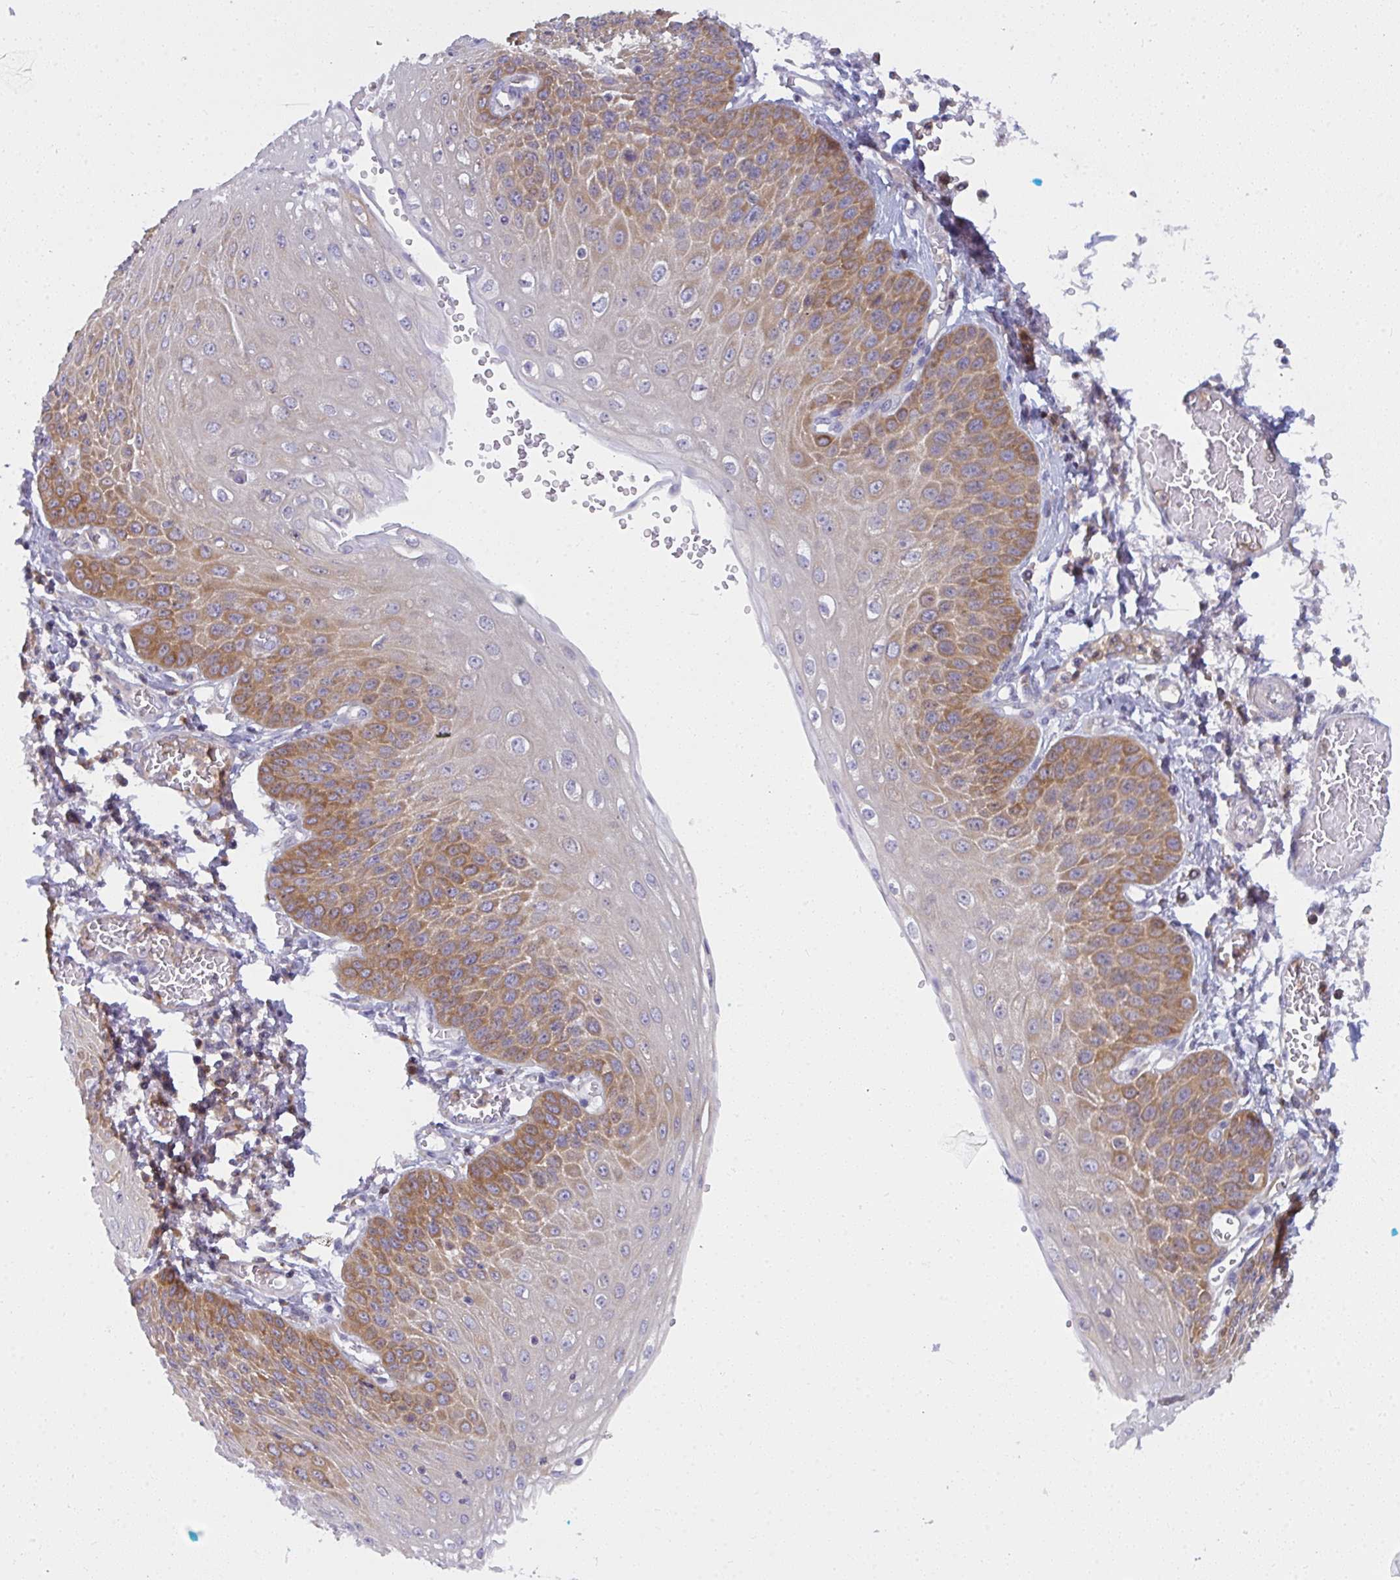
{"staining": {"intensity": "moderate", "quantity": "25%-75%", "location": "cytoplasmic/membranous"}, "tissue": "esophagus", "cell_type": "Squamous epithelial cells", "image_type": "normal", "snomed": [{"axis": "morphology", "description": "Normal tissue, NOS"}, {"axis": "morphology", "description": "Adenocarcinoma, NOS"}, {"axis": "topography", "description": "Esophagus"}], "caption": "Immunohistochemical staining of normal esophagus demonstrates 25%-75% levels of moderate cytoplasmic/membranous protein expression in approximately 25%-75% of squamous epithelial cells.", "gene": "SLC30A6", "patient": {"sex": "male", "age": 81}}